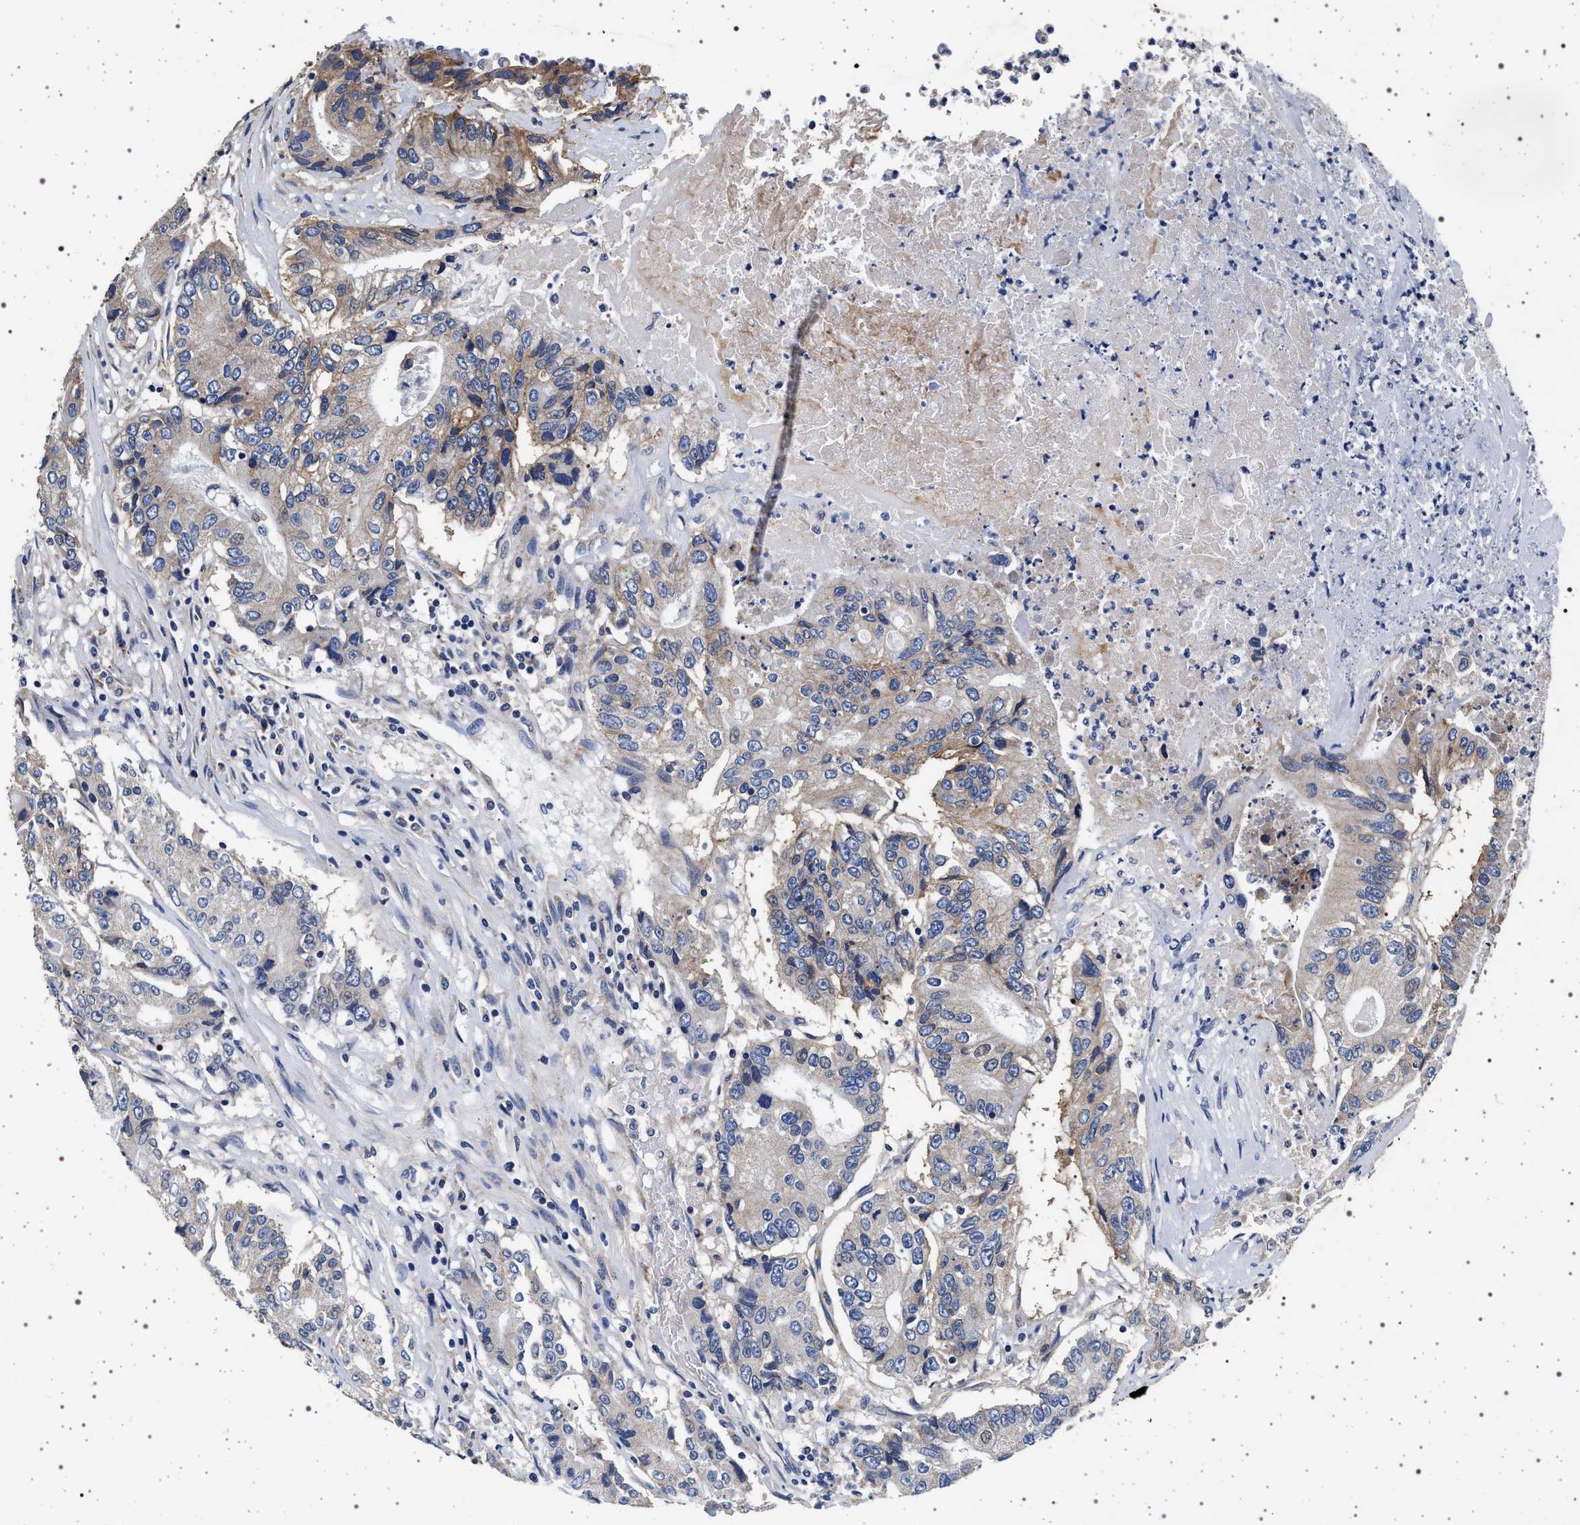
{"staining": {"intensity": "moderate", "quantity": "<25%", "location": "cytoplasmic/membranous"}, "tissue": "colorectal cancer", "cell_type": "Tumor cells", "image_type": "cancer", "snomed": [{"axis": "morphology", "description": "Adenocarcinoma, NOS"}, {"axis": "topography", "description": "Colon"}], "caption": "Immunohistochemical staining of human colorectal adenocarcinoma exhibits low levels of moderate cytoplasmic/membranous protein positivity in approximately <25% of tumor cells. The staining is performed using DAB brown chromogen to label protein expression. The nuclei are counter-stained blue using hematoxylin.", "gene": "MAP3K2", "patient": {"sex": "female", "age": 77}}